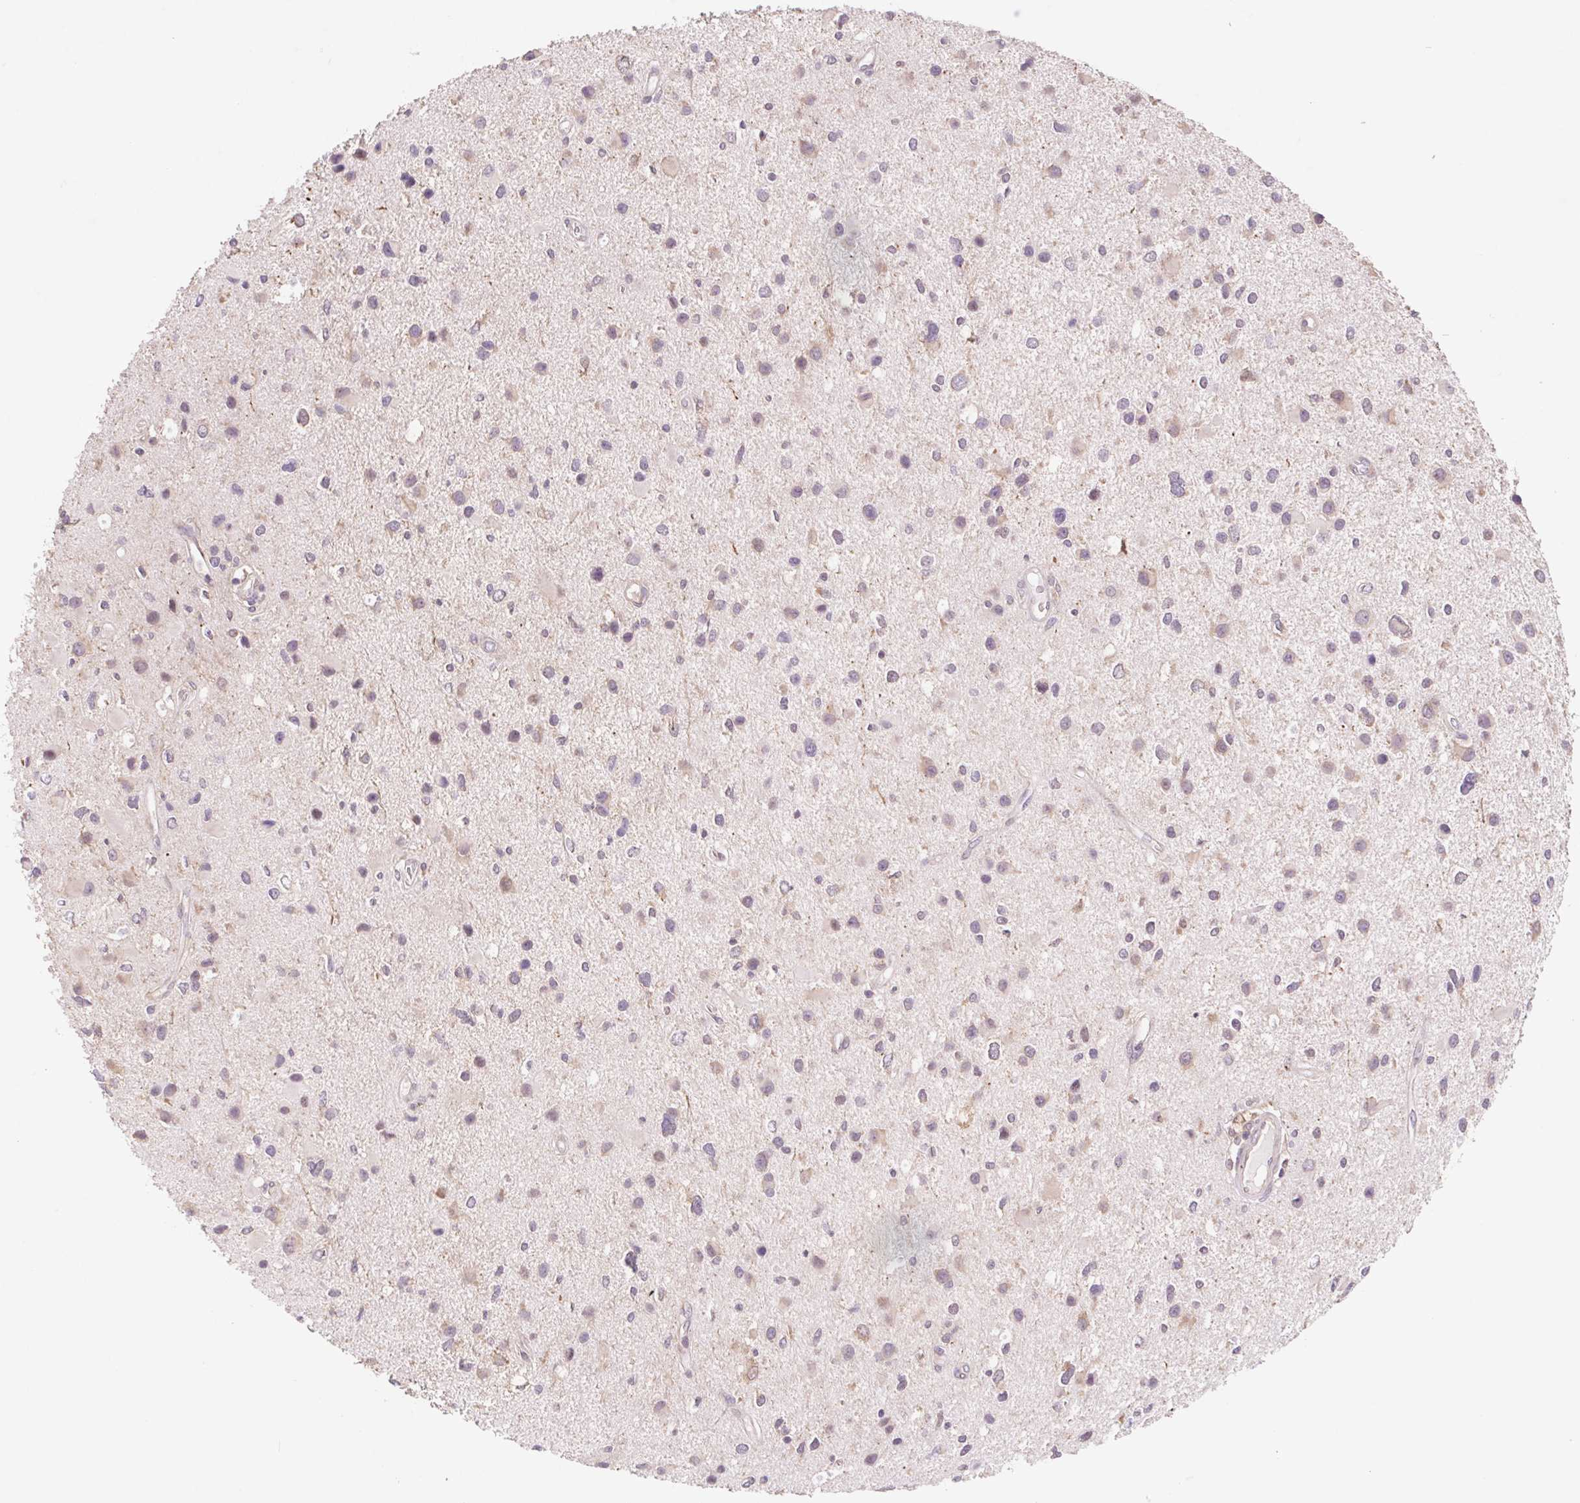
{"staining": {"intensity": "weak", "quantity": "25%-75%", "location": "cytoplasmic/membranous"}, "tissue": "glioma", "cell_type": "Tumor cells", "image_type": "cancer", "snomed": [{"axis": "morphology", "description": "Glioma, malignant, Low grade"}, {"axis": "topography", "description": "Brain"}], "caption": "A micrograph of malignant low-grade glioma stained for a protein displays weak cytoplasmic/membranous brown staining in tumor cells.", "gene": "HFE", "patient": {"sex": "female", "age": 32}}